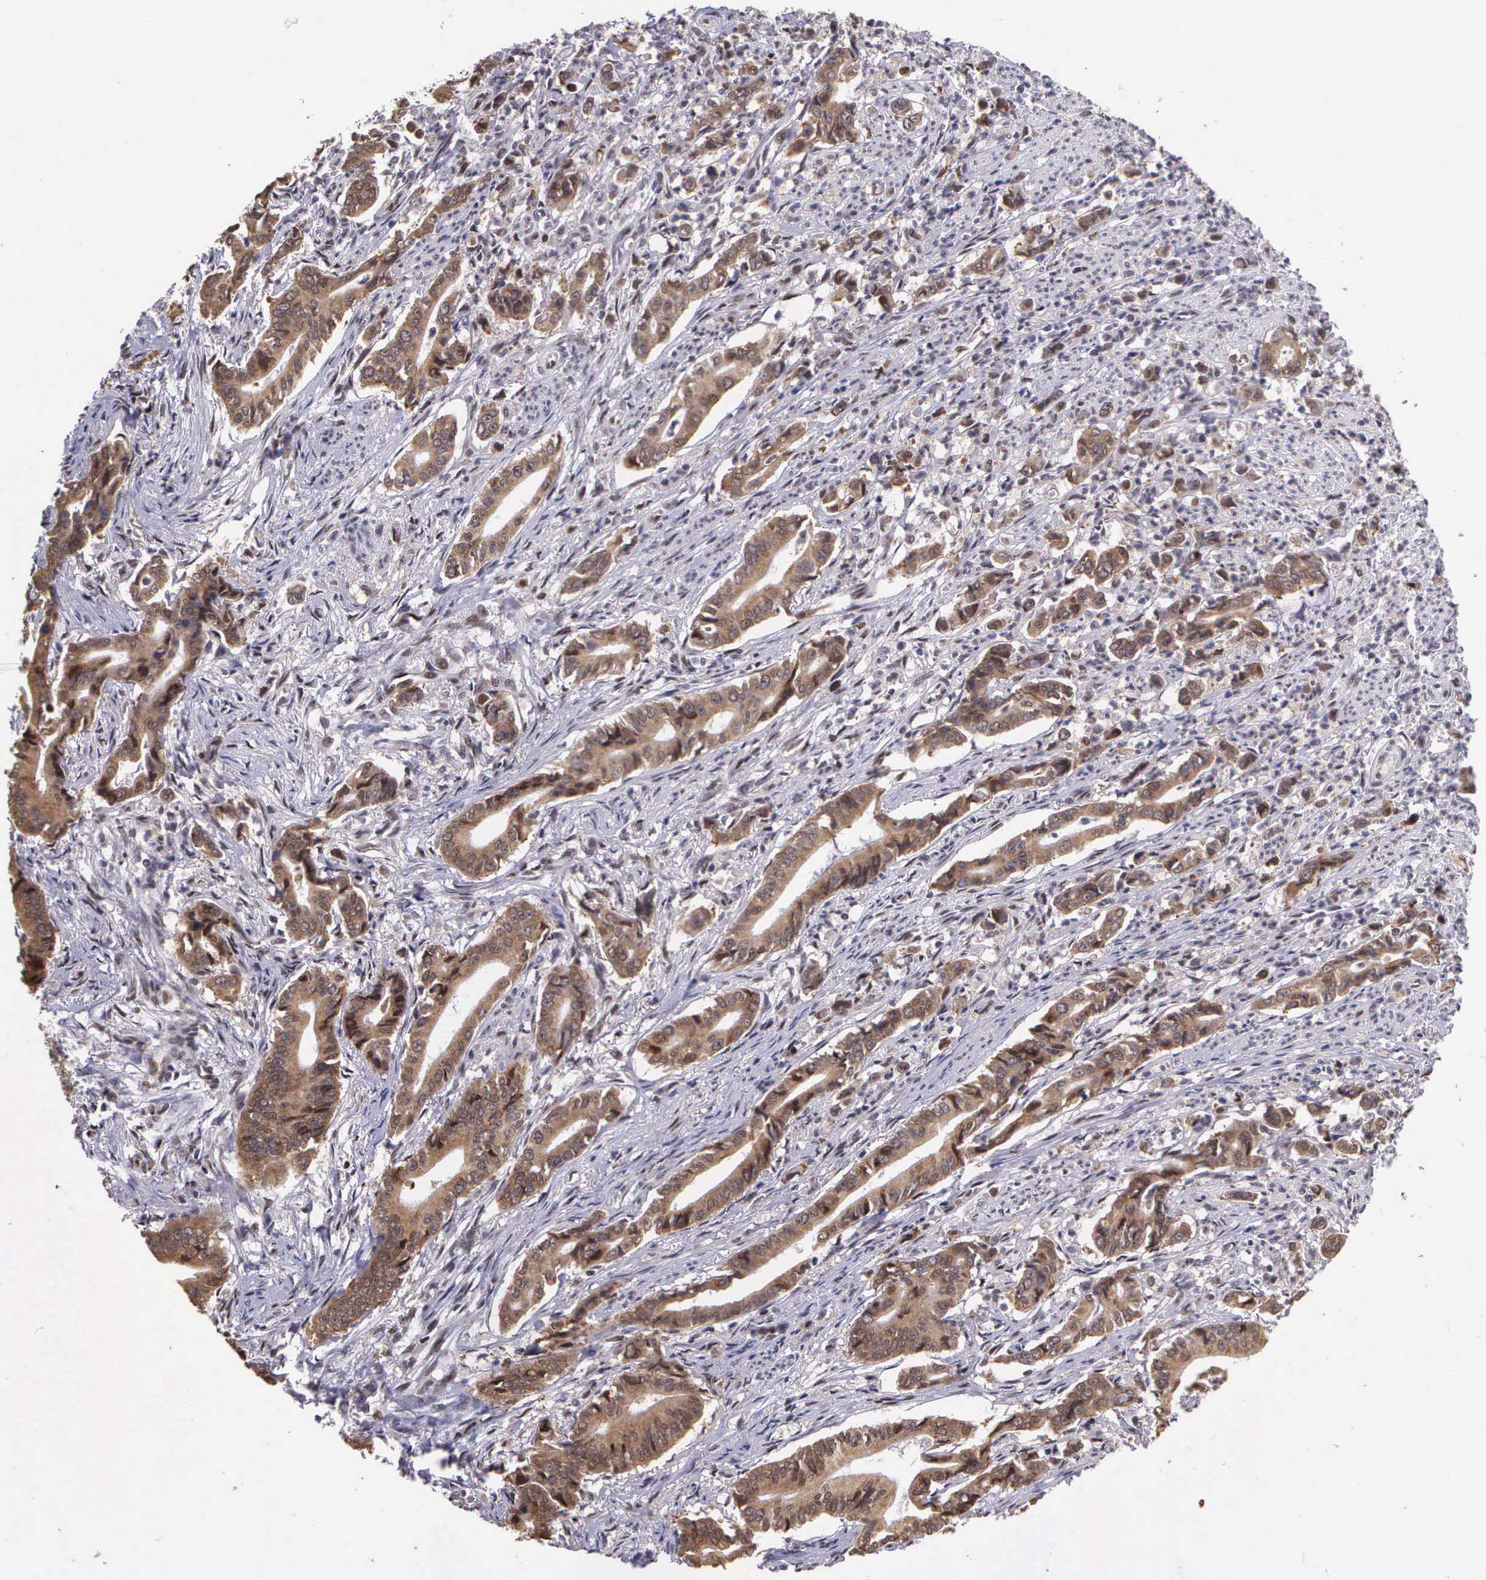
{"staining": {"intensity": "moderate", "quantity": ">75%", "location": "cytoplasmic/membranous"}, "tissue": "stomach cancer", "cell_type": "Tumor cells", "image_type": "cancer", "snomed": [{"axis": "morphology", "description": "Adenocarcinoma, NOS"}, {"axis": "topography", "description": "Stomach"}], "caption": "Human stomach adenocarcinoma stained with a brown dye shows moderate cytoplasmic/membranous positive positivity in approximately >75% of tumor cells.", "gene": "SLC25A21", "patient": {"sex": "female", "age": 76}}